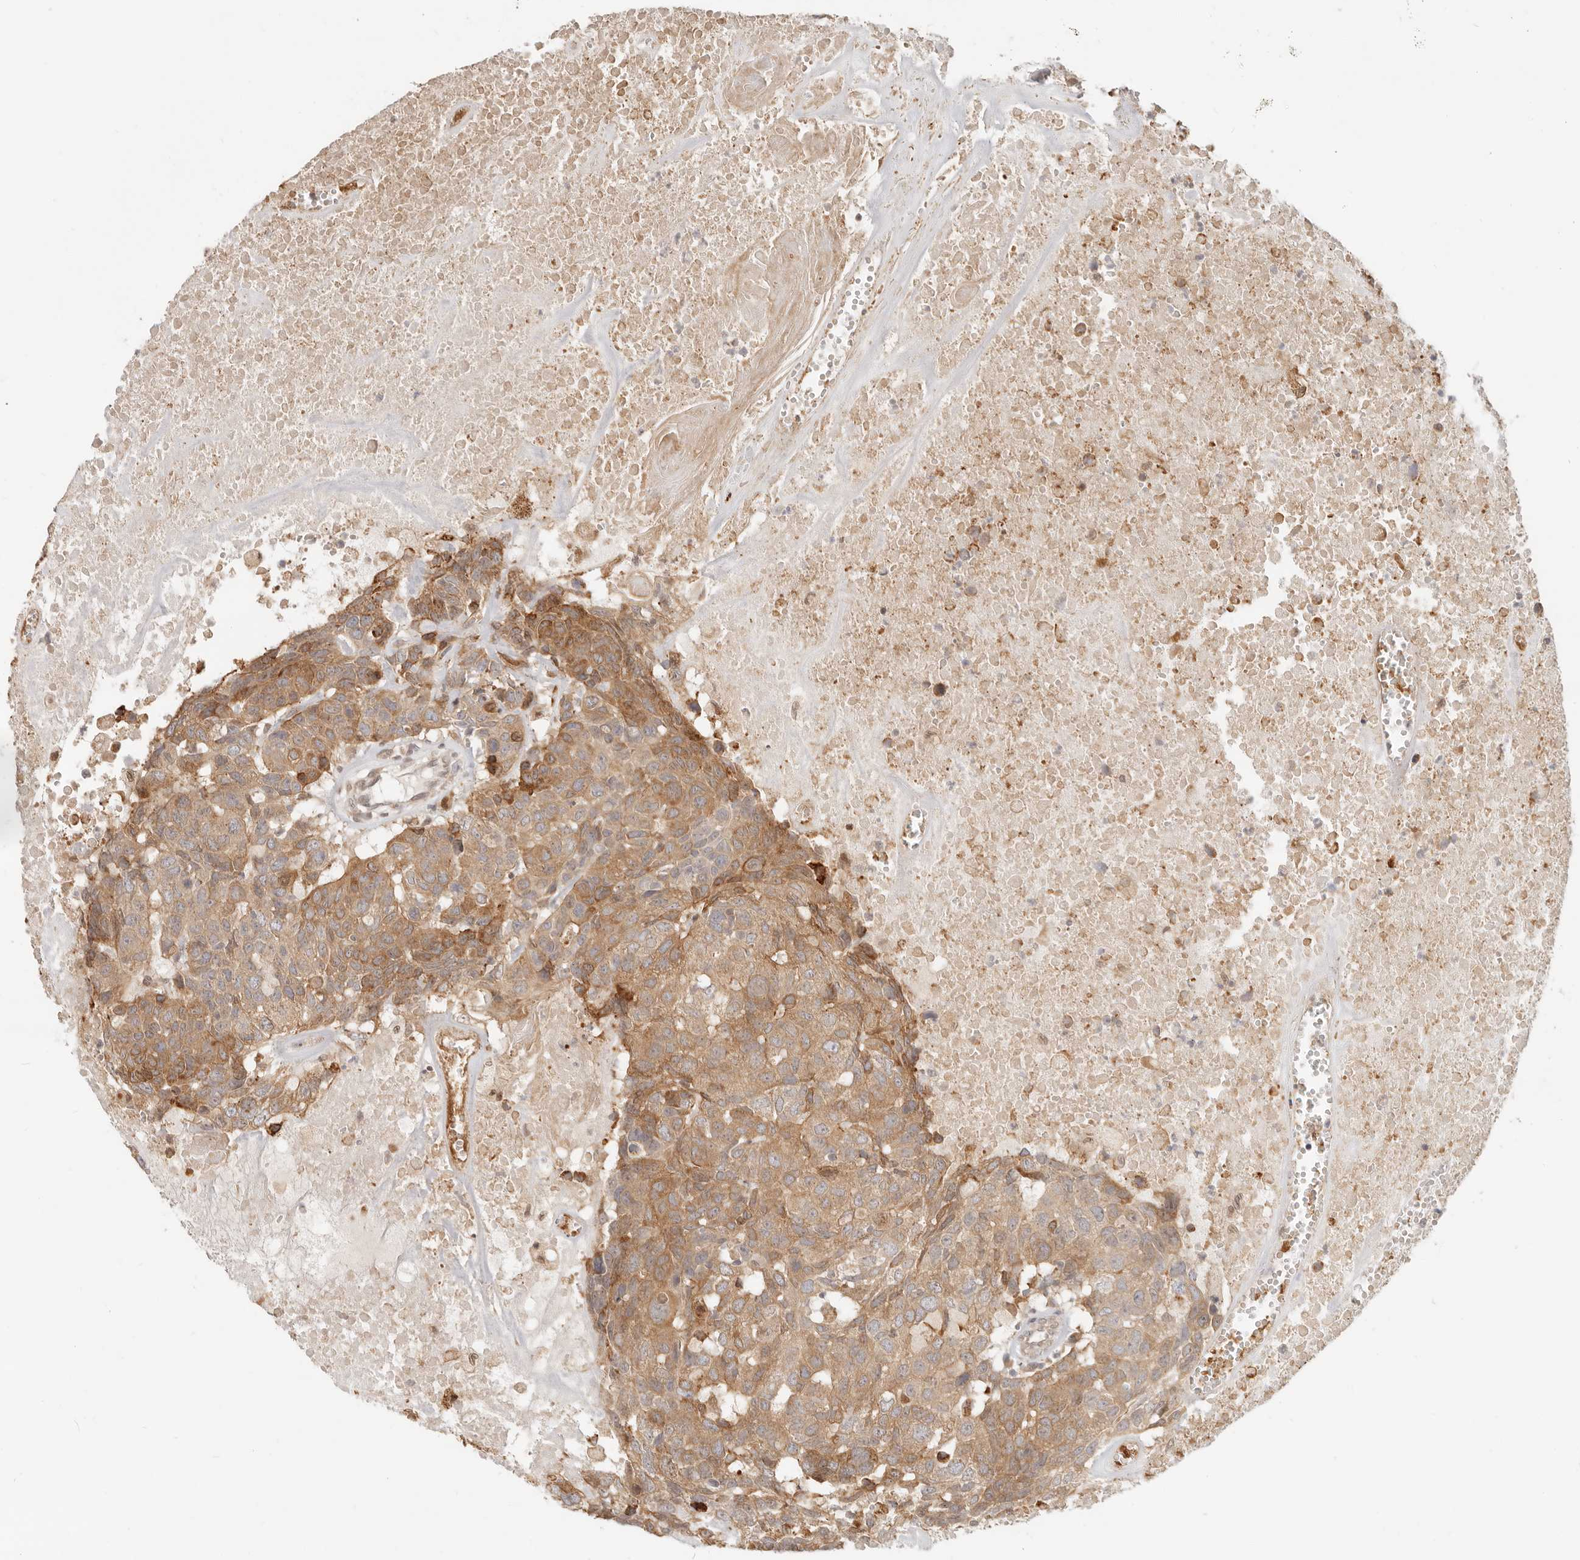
{"staining": {"intensity": "moderate", "quantity": ">75%", "location": "cytoplasmic/membranous"}, "tissue": "head and neck cancer", "cell_type": "Tumor cells", "image_type": "cancer", "snomed": [{"axis": "morphology", "description": "Squamous cell carcinoma, NOS"}, {"axis": "topography", "description": "Head-Neck"}], "caption": "Protein staining of squamous cell carcinoma (head and neck) tissue reveals moderate cytoplasmic/membranous staining in approximately >75% of tumor cells.", "gene": "TUFT1", "patient": {"sex": "male", "age": 66}}